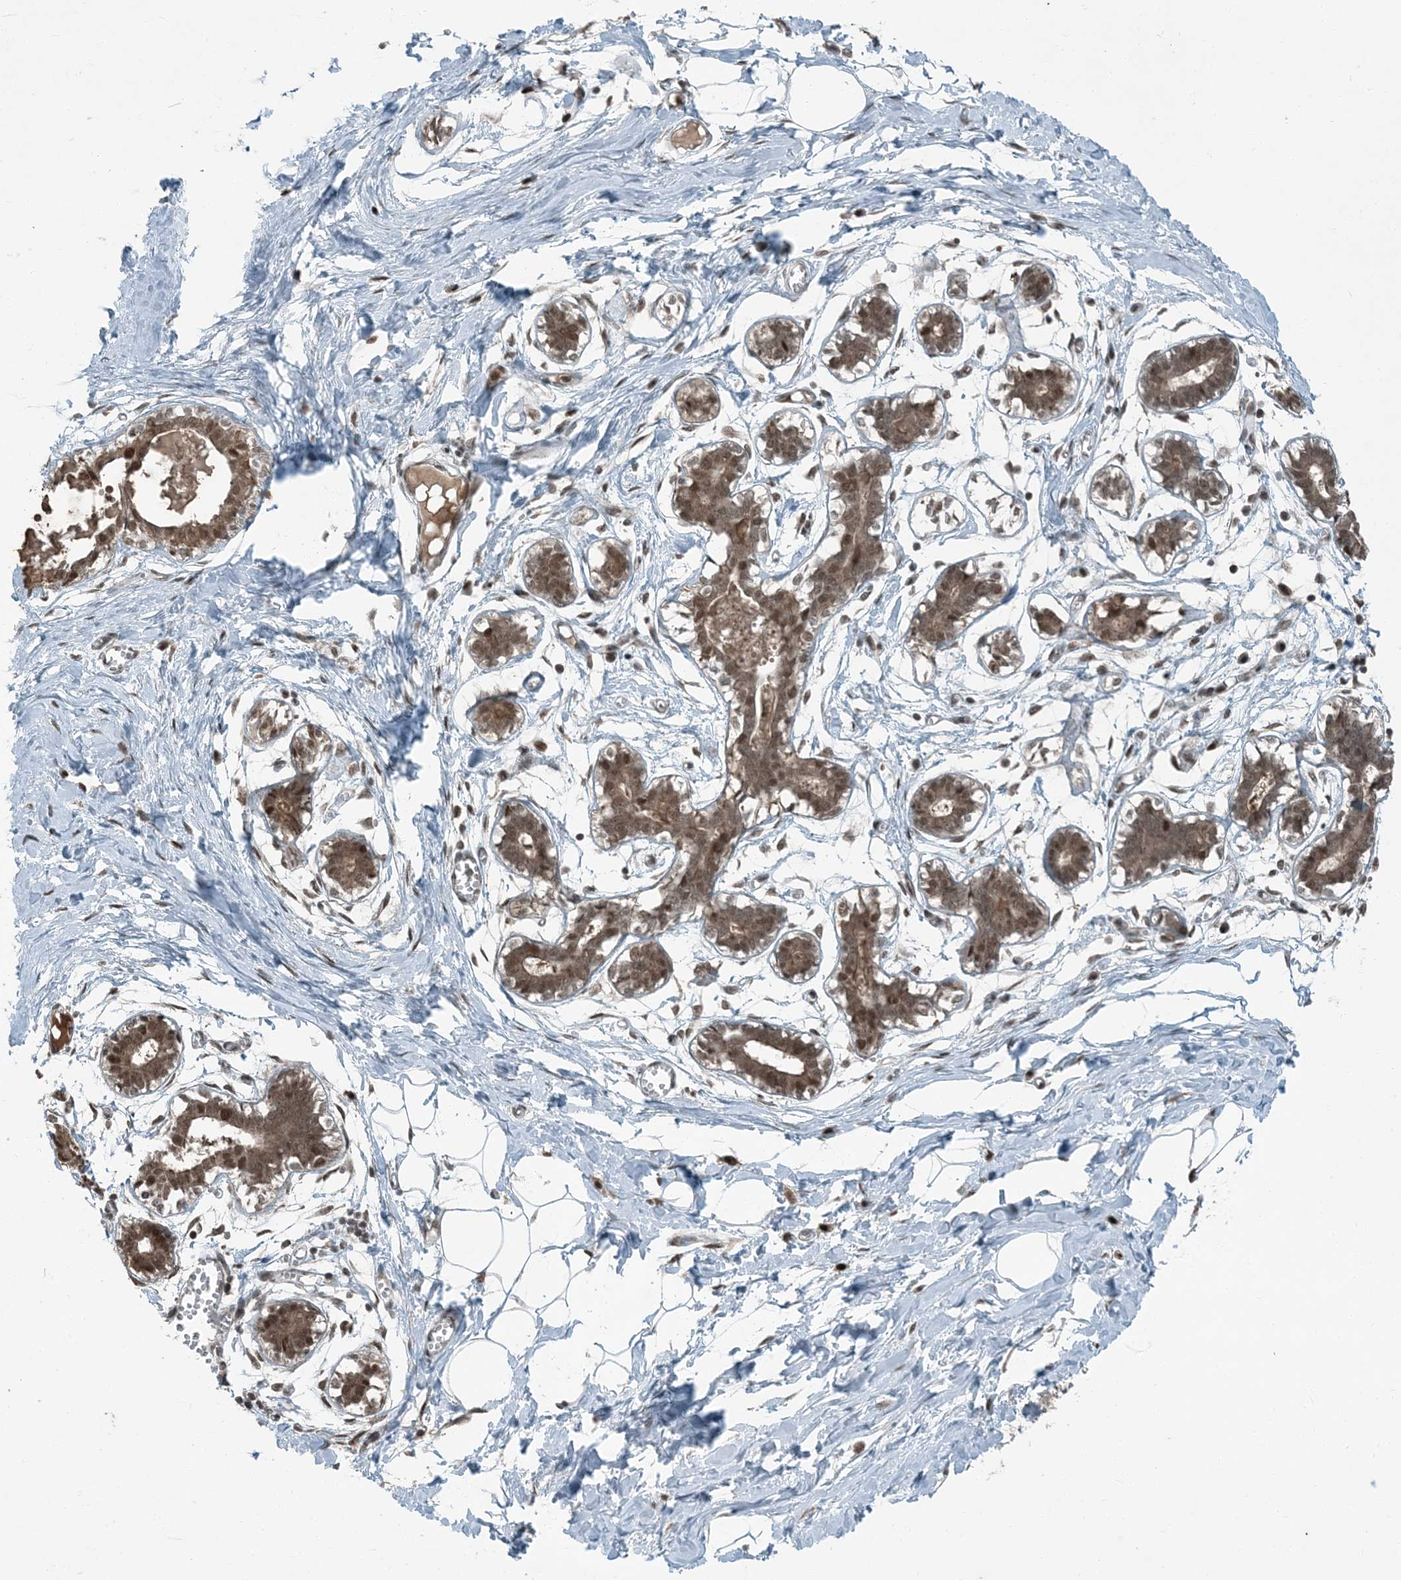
{"staining": {"intensity": "moderate", "quantity": ">75%", "location": "nuclear"}, "tissue": "breast", "cell_type": "Adipocytes", "image_type": "normal", "snomed": [{"axis": "morphology", "description": "Normal tissue, NOS"}, {"axis": "topography", "description": "Breast"}], "caption": "Moderate nuclear staining is identified in about >75% of adipocytes in unremarkable breast. Nuclei are stained in blue.", "gene": "TRAPPC12", "patient": {"sex": "female", "age": 27}}